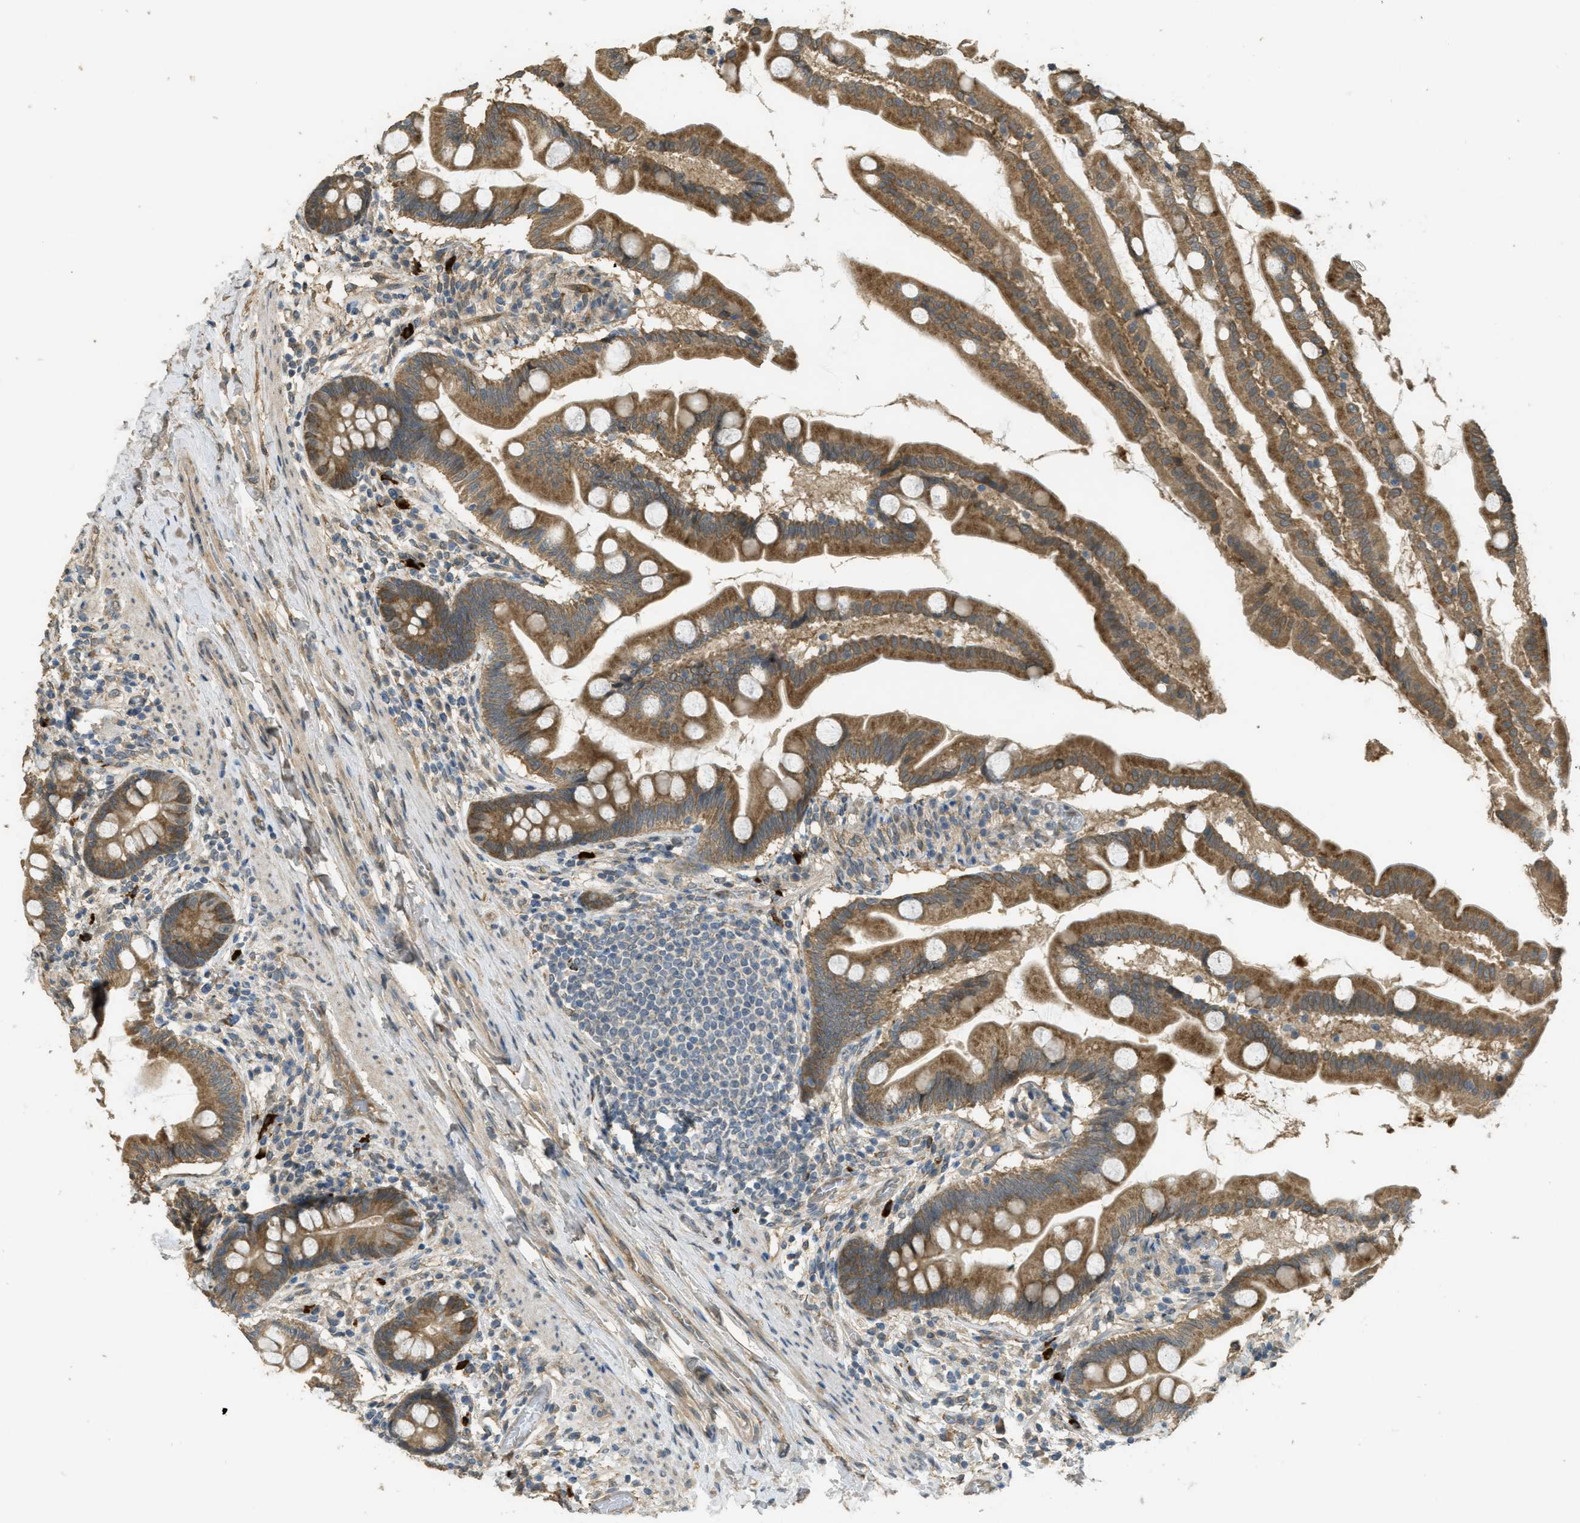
{"staining": {"intensity": "moderate", "quantity": ">75%", "location": "cytoplasmic/membranous"}, "tissue": "small intestine", "cell_type": "Glandular cells", "image_type": "normal", "snomed": [{"axis": "morphology", "description": "Normal tissue, NOS"}, {"axis": "topography", "description": "Small intestine"}], "caption": "Immunohistochemistry (DAB (3,3'-diaminobenzidine)) staining of unremarkable human small intestine exhibits moderate cytoplasmic/membranous protein staining in approximately >75% of glandular cells.", "gene": "IGF2BP2", "patient": {"sex": "female", "age": 56}}